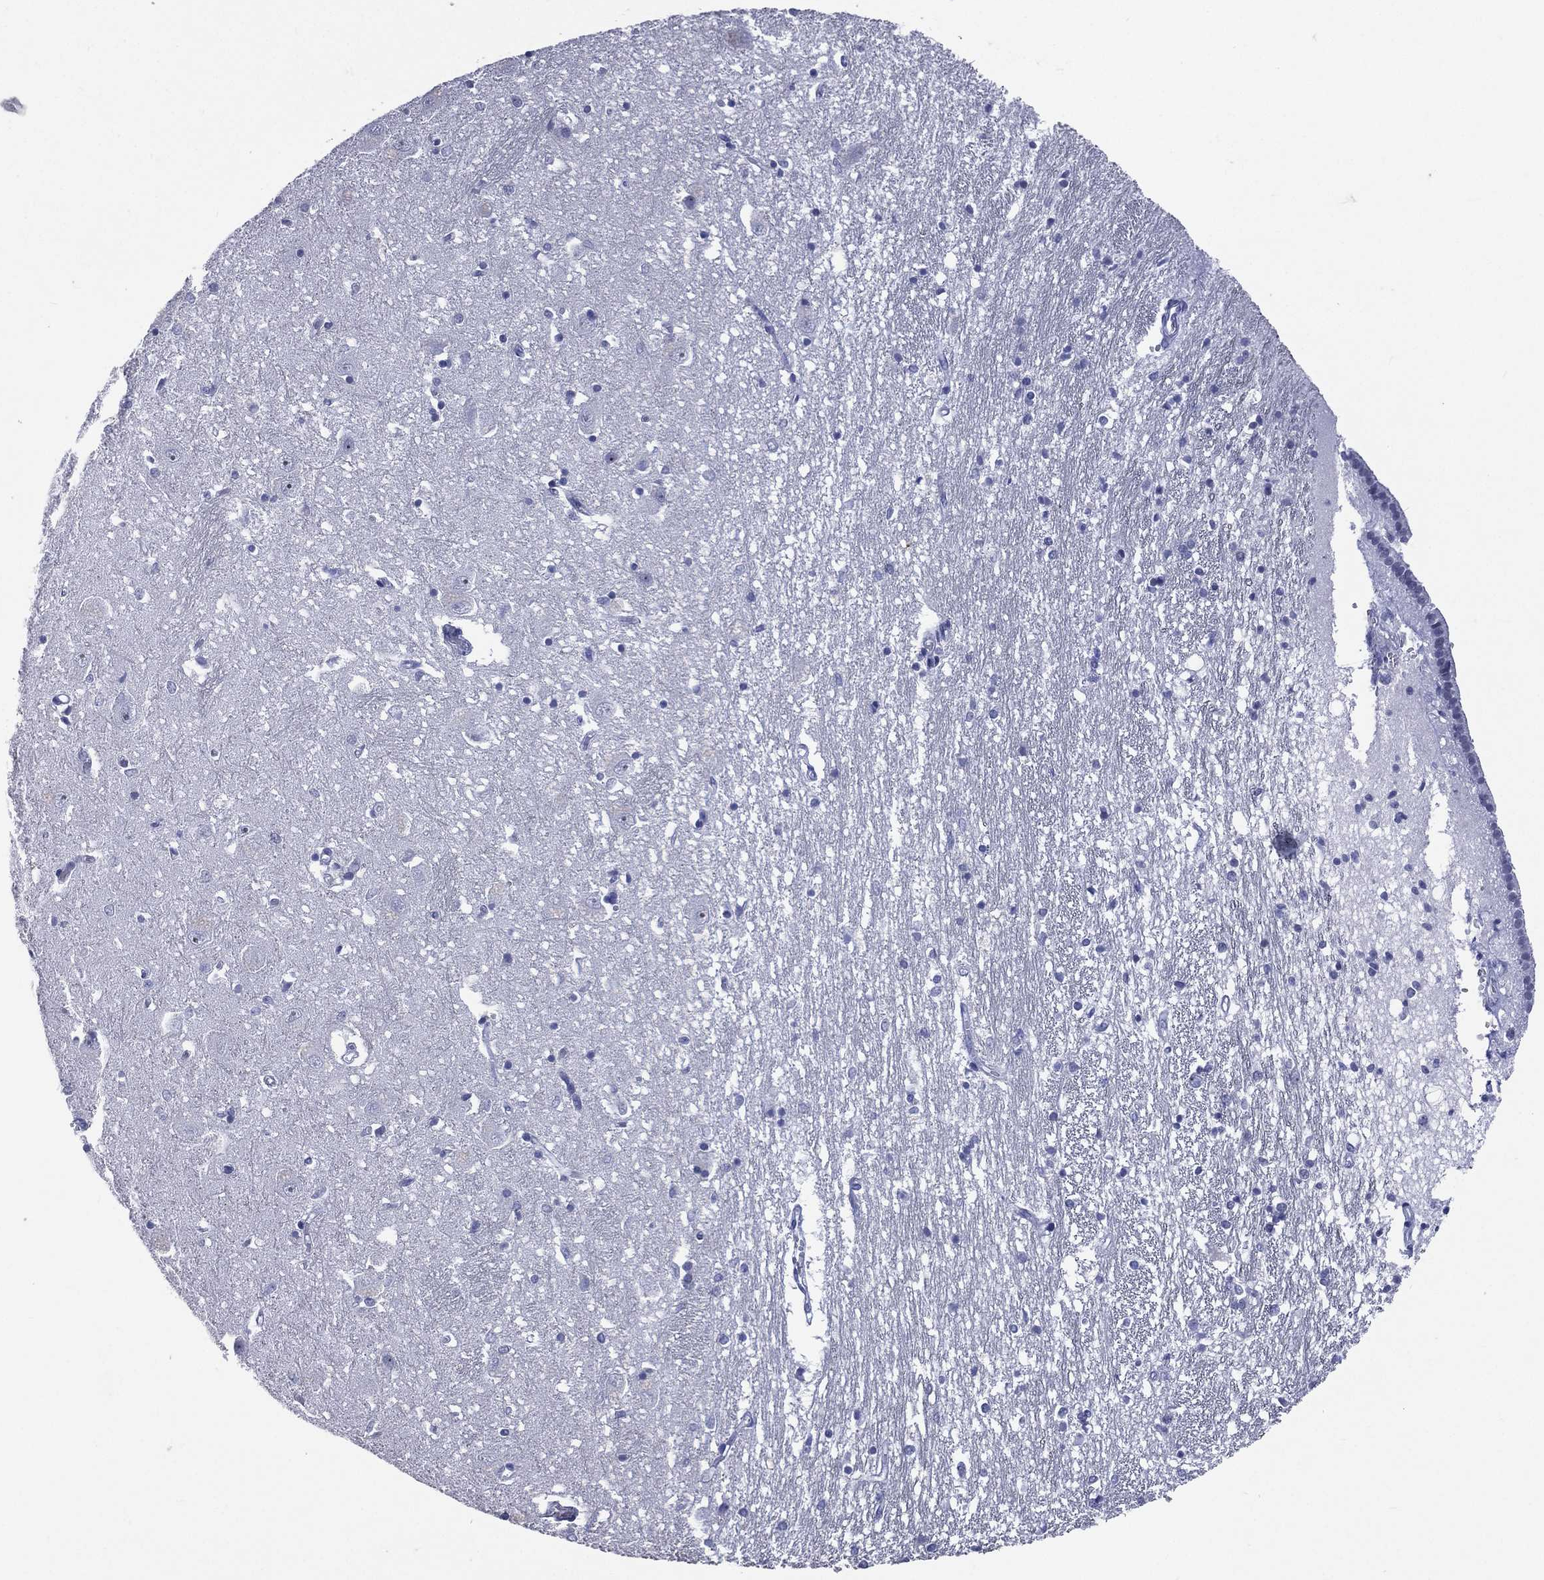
{"staining": {"intensity": "negative", "quantity": "none", "location": "none"}, "tissue": "caudate", "cell_type": "Glial cells", "image_type": "normal", "snomed": [{"axis": "morphology", "description": "Normal tissue, NOS"}, {"axis": "topography", "description": "Lateral ventricle wall"}], "caption": "Immunohistochemistry (IHC) image of unremarkable caudate: human caudate stained with DAB (3,3'-diaminobenzidine) demonstrates no significant protein staining in glial cells.", "gene": "SSX1", "patient": {"sex": "male", "age": 54}}